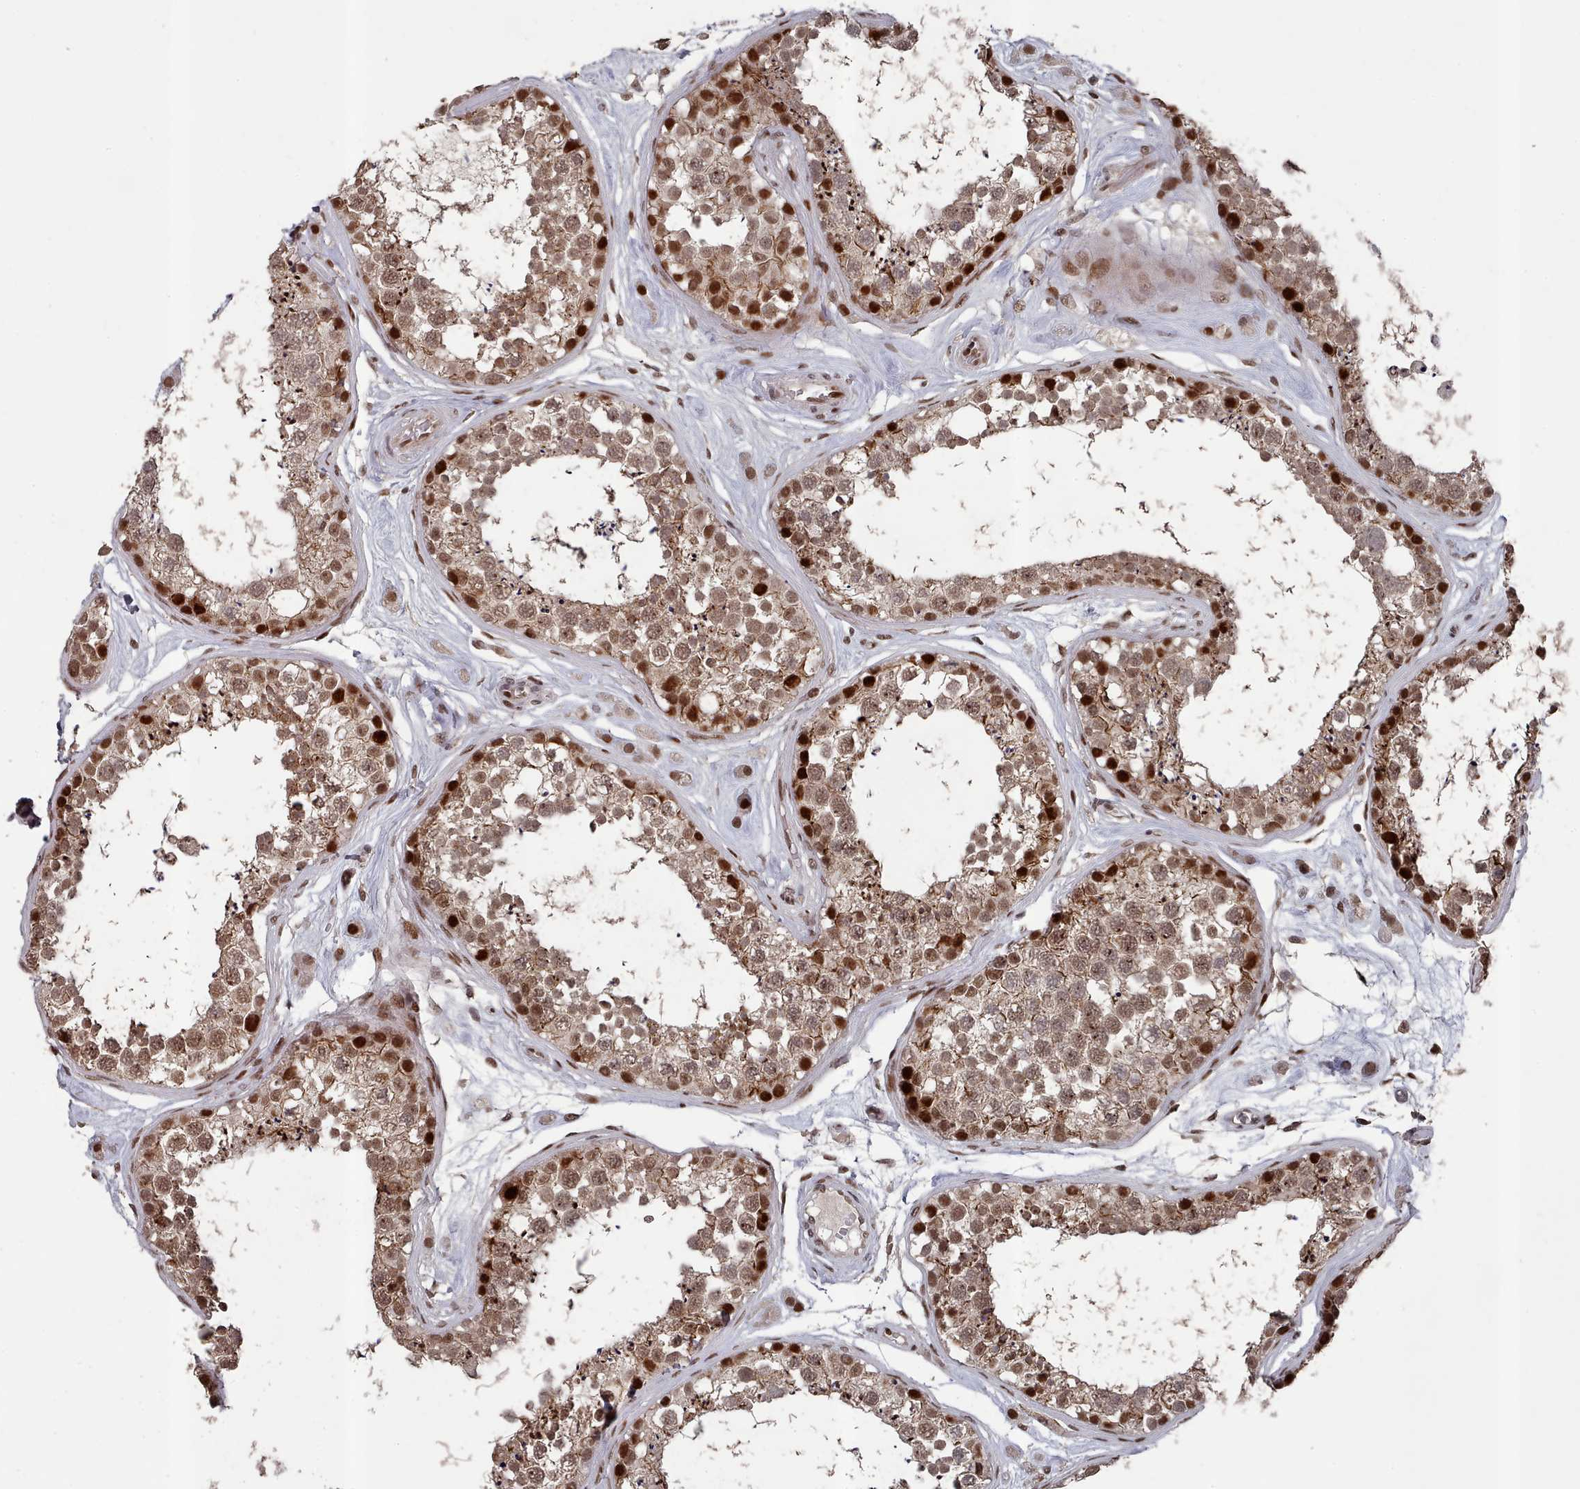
{"staining": {"intensity": "strong", "quantity": "25%-75%", "location": "cytoplasmic/membranous,nuclear"}, "tissue": "testis", "cell_type": "Cells in seminiferous ducts", "image_type": "normal", "snomed": [{"axis": "morphology", "description": "Normal tissue, NOS"}, {"axis": "topography", "description": "Testis"}], "caption": "Immunohistochemical staining of normal human testis demonstrates high levels of strong cytoplasmic/membranous,nuclear staining in about 25%-75% of cells in seminiferous ducts.", "gene": "PNRC2", "patient": {"sex": "male", "age": 25}}